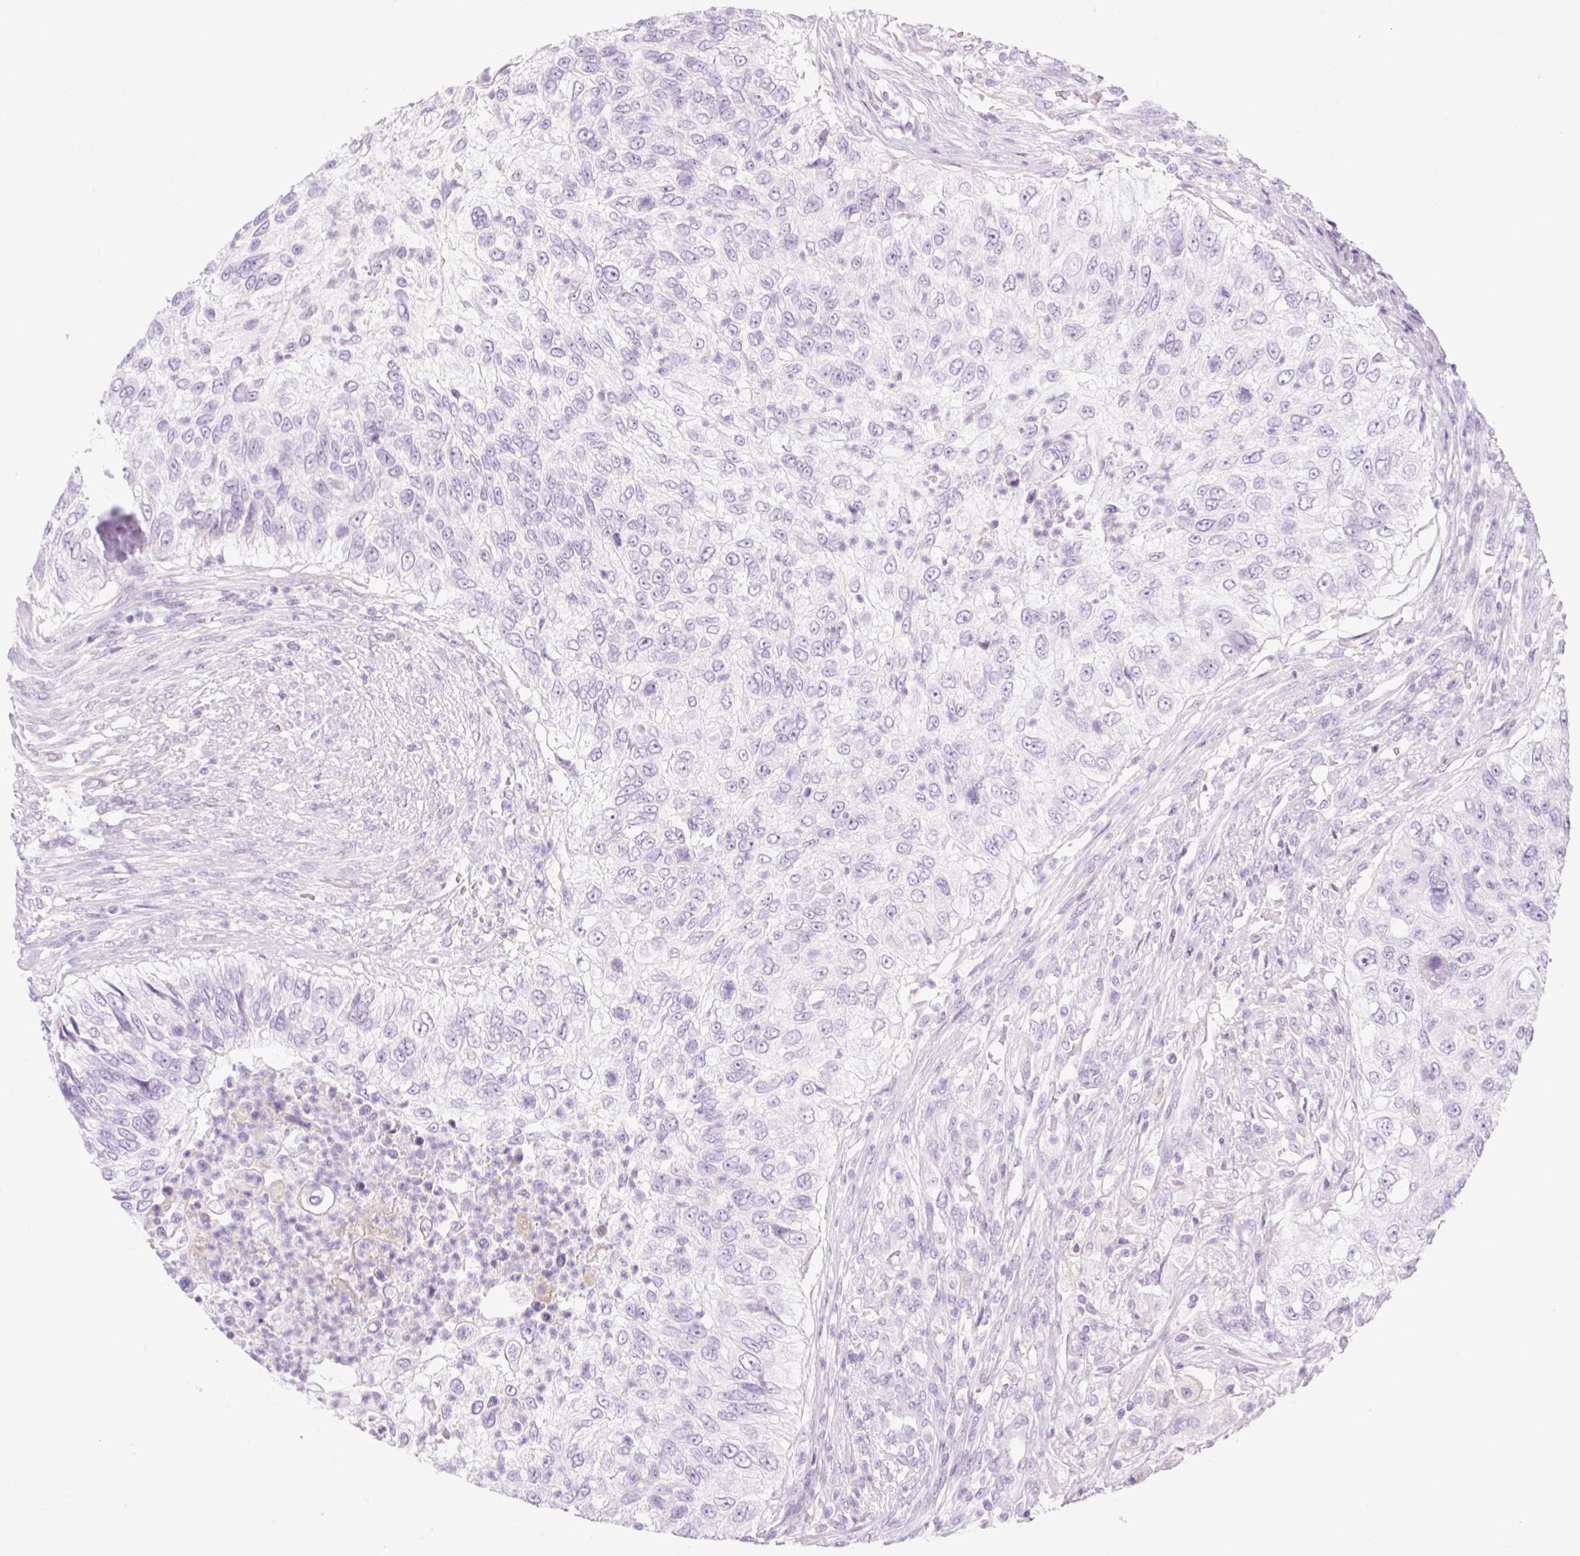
{"staining": {"intensity": "negative", "quantity": "none", "location": "none"}, "tissue": "urothelial cancer", "cell_type": "Tumor cells", "image_type": "cancer", "snomed": [{"axis": "morphology", "description": "Urothelial carcinoma, High grade"}, {"axis": "topography", "description": "Urinary bladder"}], "caption": "A histopathology image of human urothelial carcinoma (high-grade) is negative for staining in tumor cells.", "gene": "PALM3", "patient": {"sex": "female", "age": 60}}